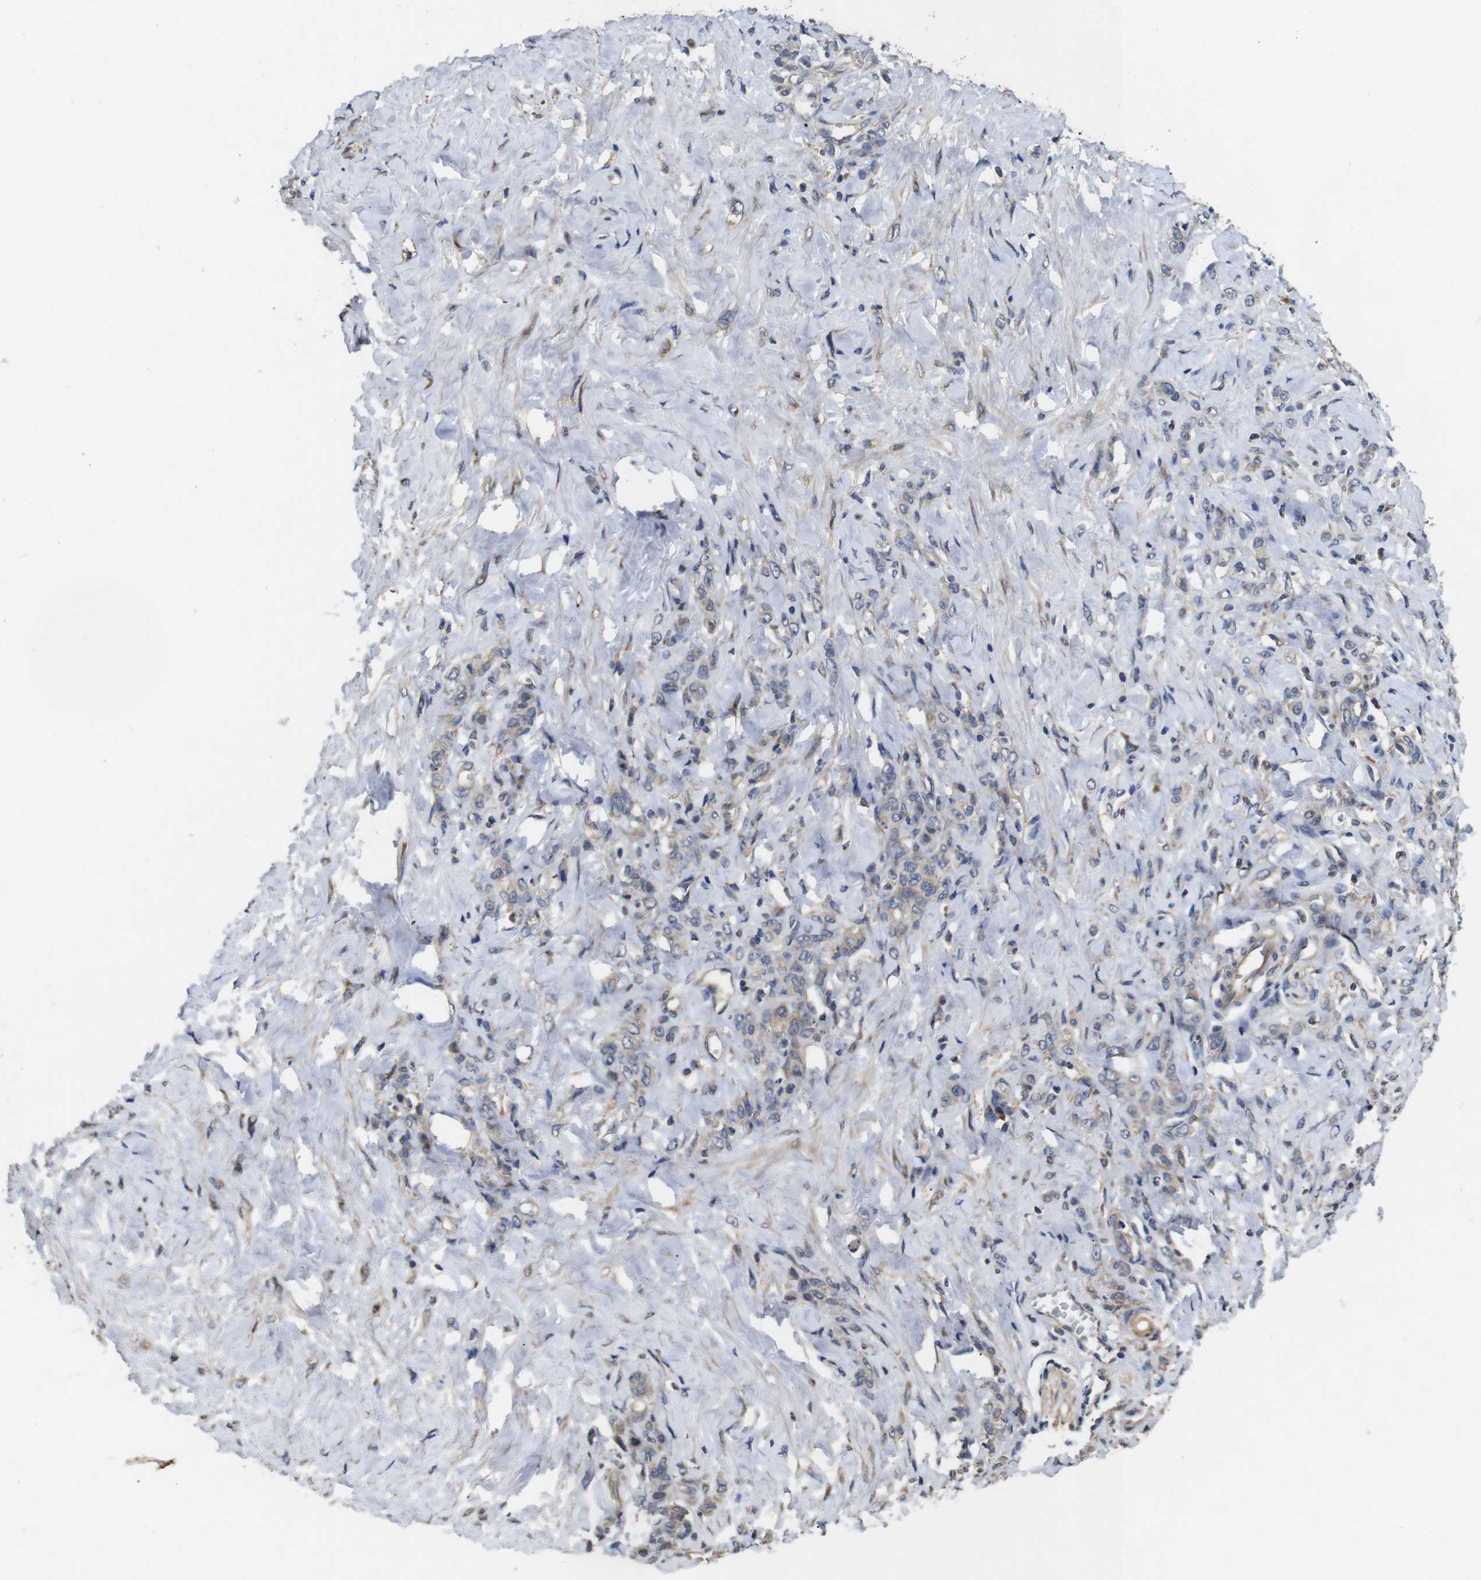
{"staining": {"intensity": "weak", "quantity": "25%-75%", "location": "cytoplasmic/membranous"}, "tissue": "stomach cancer", "cell_type": "Tumor cells", "image_type": "cancer", "snomed": [{"axis": "morphology", "description": "Adenocarcinoma, NOS"}, {"axis": "topography", "description": "Stomach"}], "caption": "This is a micrograph of immunohistochemistry staining of stomach adenocarcinoma, which shows weak positivity in the cytoplasmic/membranous of tumor cells.", "gene": "ARHGAP24", "patient": {"sex": "male", "age": 82}}